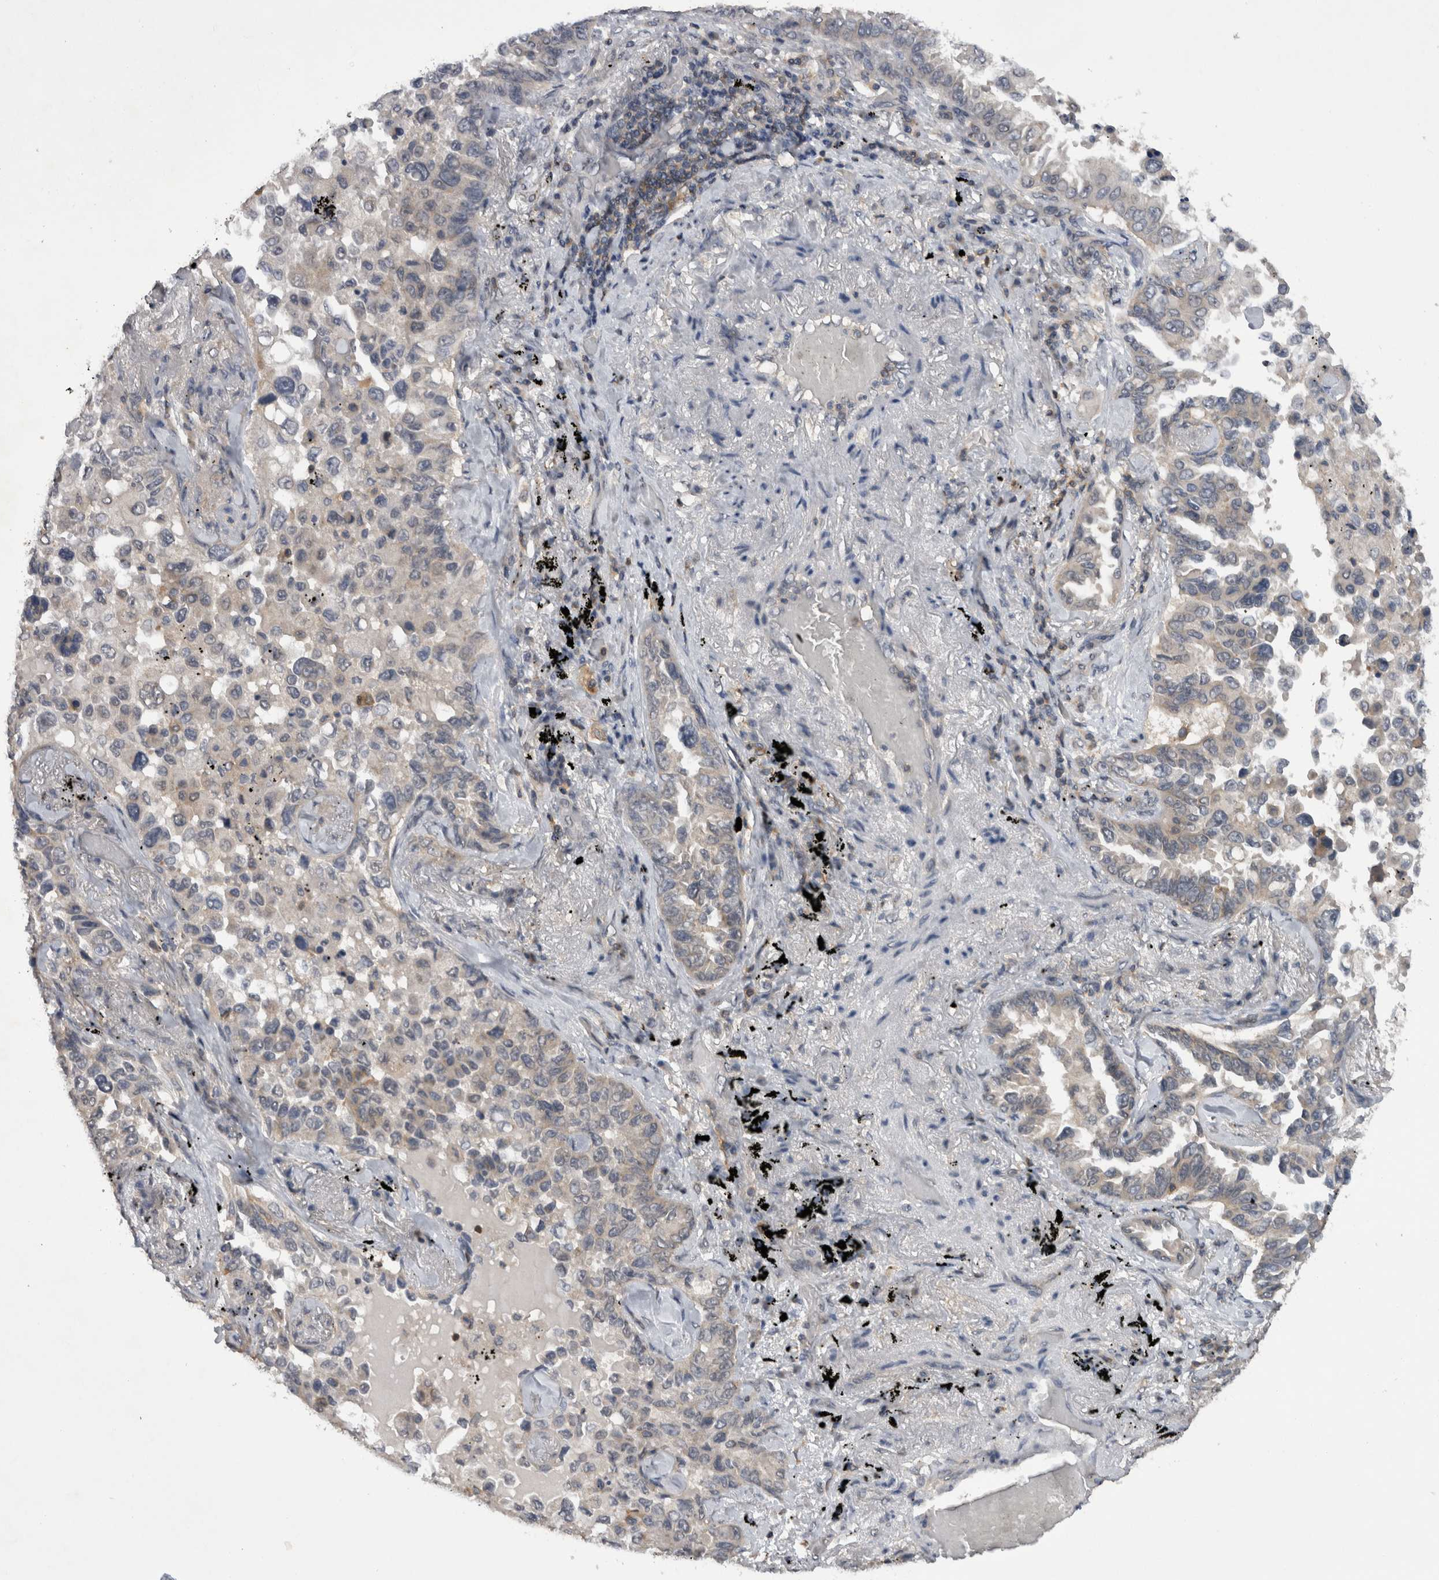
{"staining": {"intensity": "negative", "quantity": "none", "location": "none"}, "tissue": "lung cancer", "cell_type": "Tumor cells", "image_type": "cancer", "snomed": [{"axis": "morphology", "description": "Adenocarcinoma, NOS"}, {"axis": "topography", "description": "Lung"}], "caption": "The micrograph demonstrates no staining of tumor cells in lung adenocarcinoma. Nuclei are stained in blue.", "gene": "NFATC2", "patient": {"sex": "female", "age": 67}}